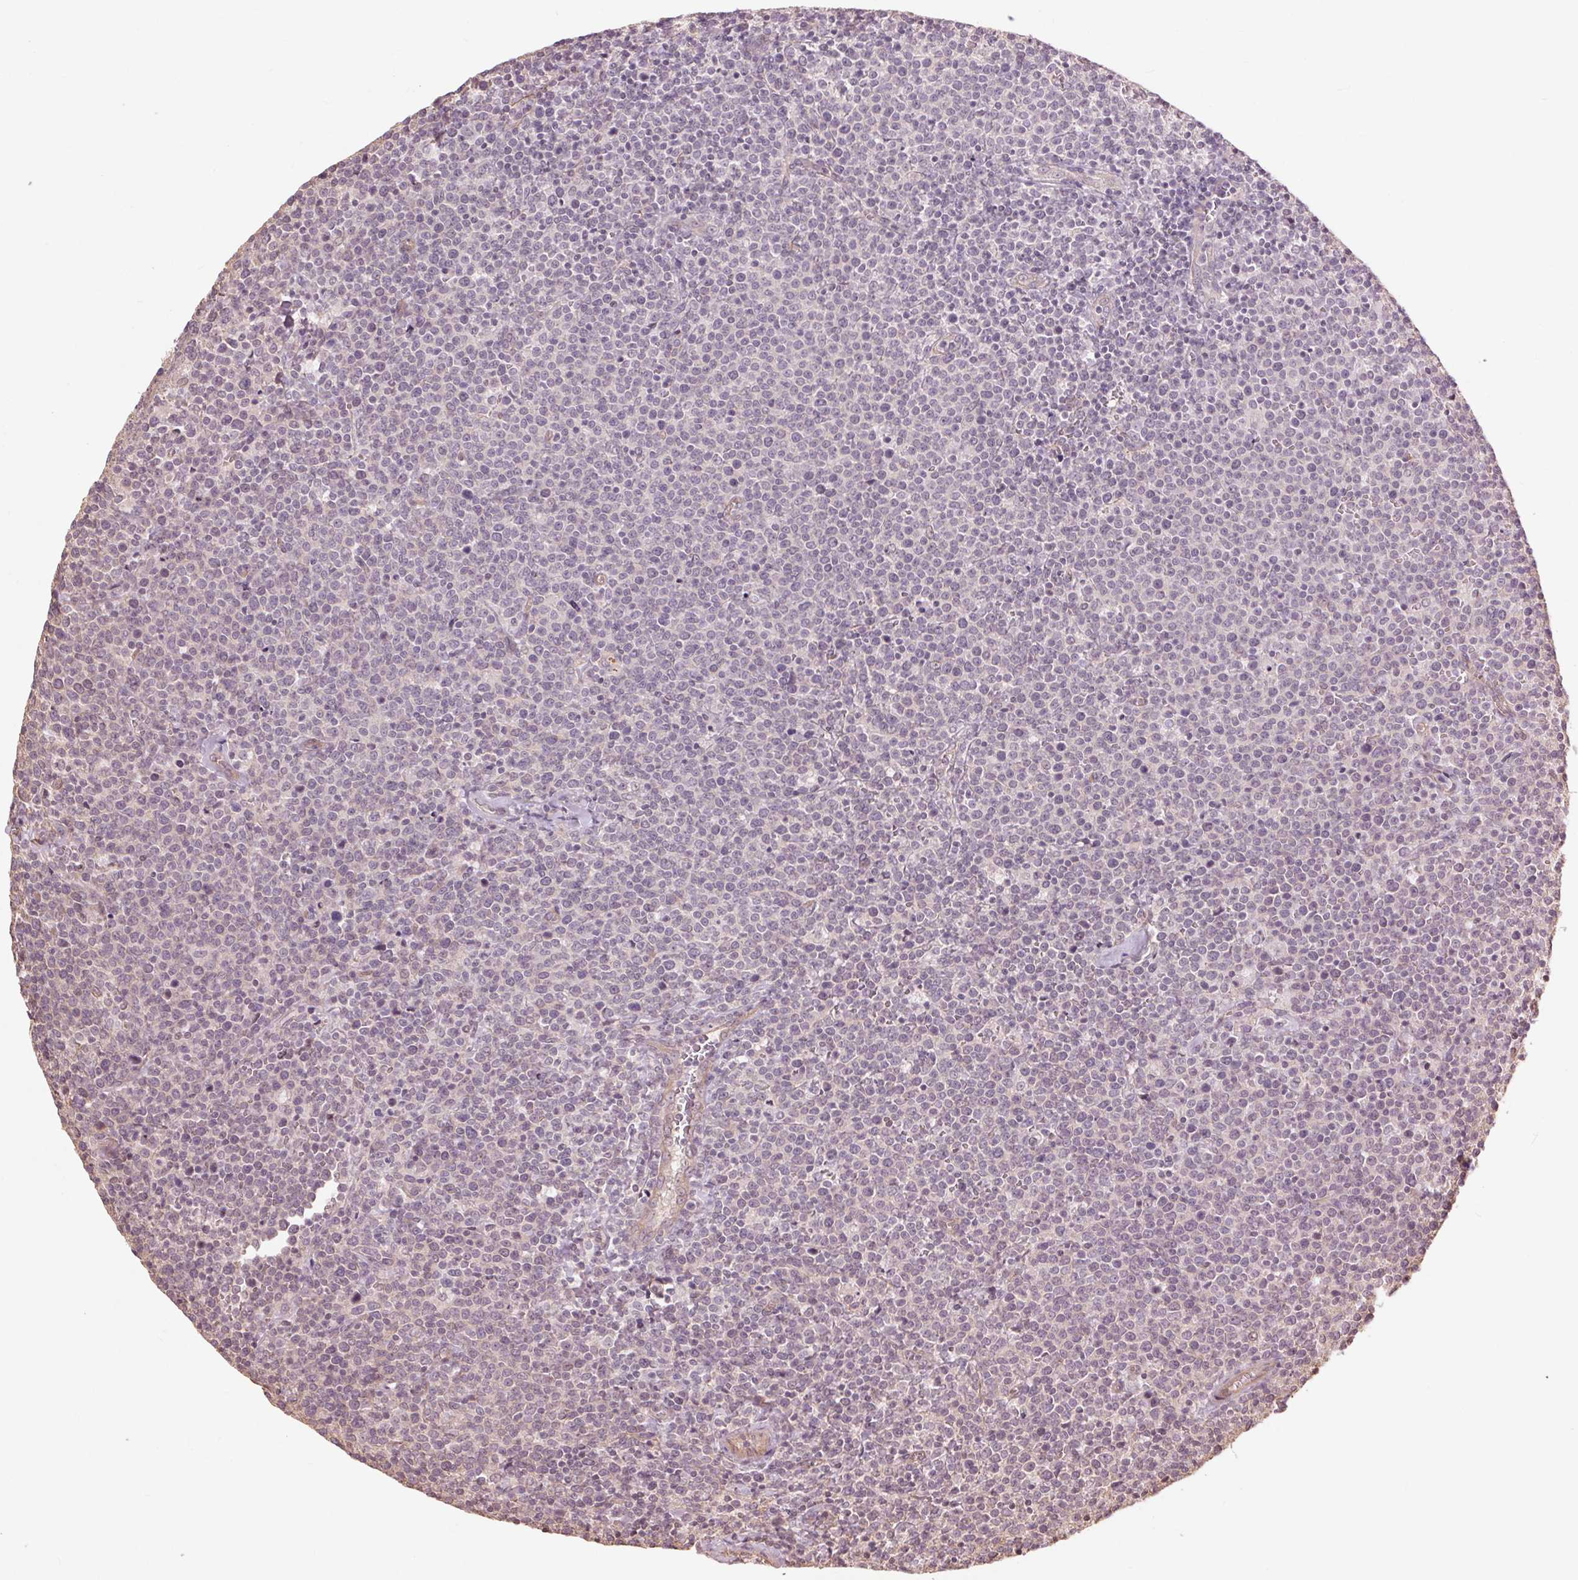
{"staining": {"intensity": "negative", "quantity": "none", "location": "none"}, "tissue": "lymphoma", "cell_type": "Tumor cells", "image_type": "cancer", "snomed": [{"axis": "morphology", "description": "Malignant lymphoma, non-Hodgkin's type, High grade"}, {"axis": "topography", "description": "Lymph node"}], "caption": "Immunohistochemical staining of malignant lymphoma, non-Hodgkin's type (high-grade) exhibits no significant staining in tumor cells.", "gene": "PALM", "patient": {"sex": "male", "age": 61}}